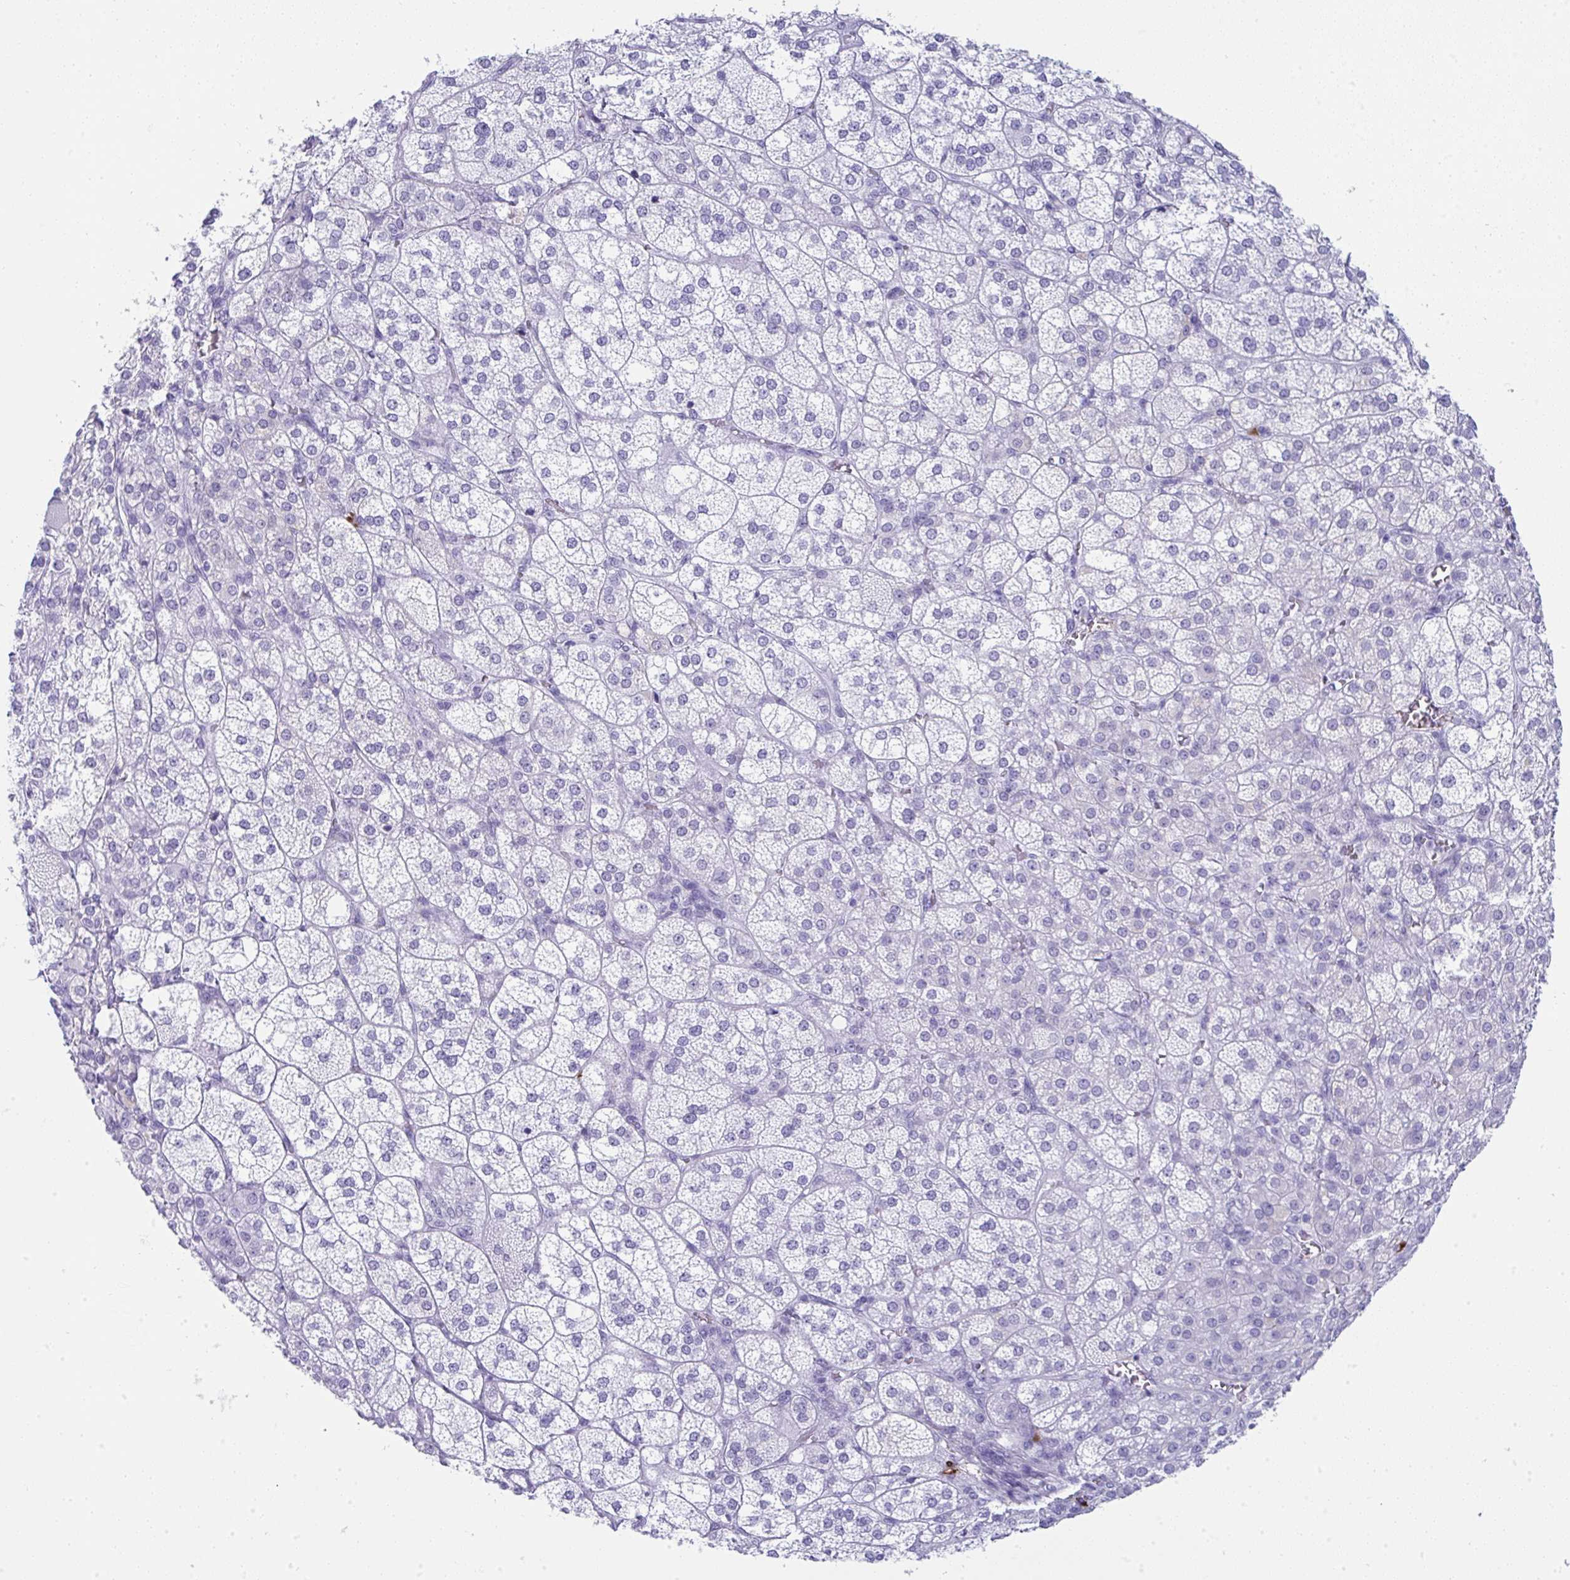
{"staining": {"intensity": "negative", "quantity": "none", "location": "none"}, "tissue": "adrenal gland", "cell_type": "Glandular cells", "image_type": "normal", "snomed": [{"axis": "morphology", "description": "Normal tissue, NOS"}, {"axis": "topography", "description": "Adrenal gland"}], "caption": "Micrograph shows no protein positivity in glandular cells of unremarkable adrenal gland.", "gene": "JCHAIN", "patient": {"sex": "female", "age": 60}}